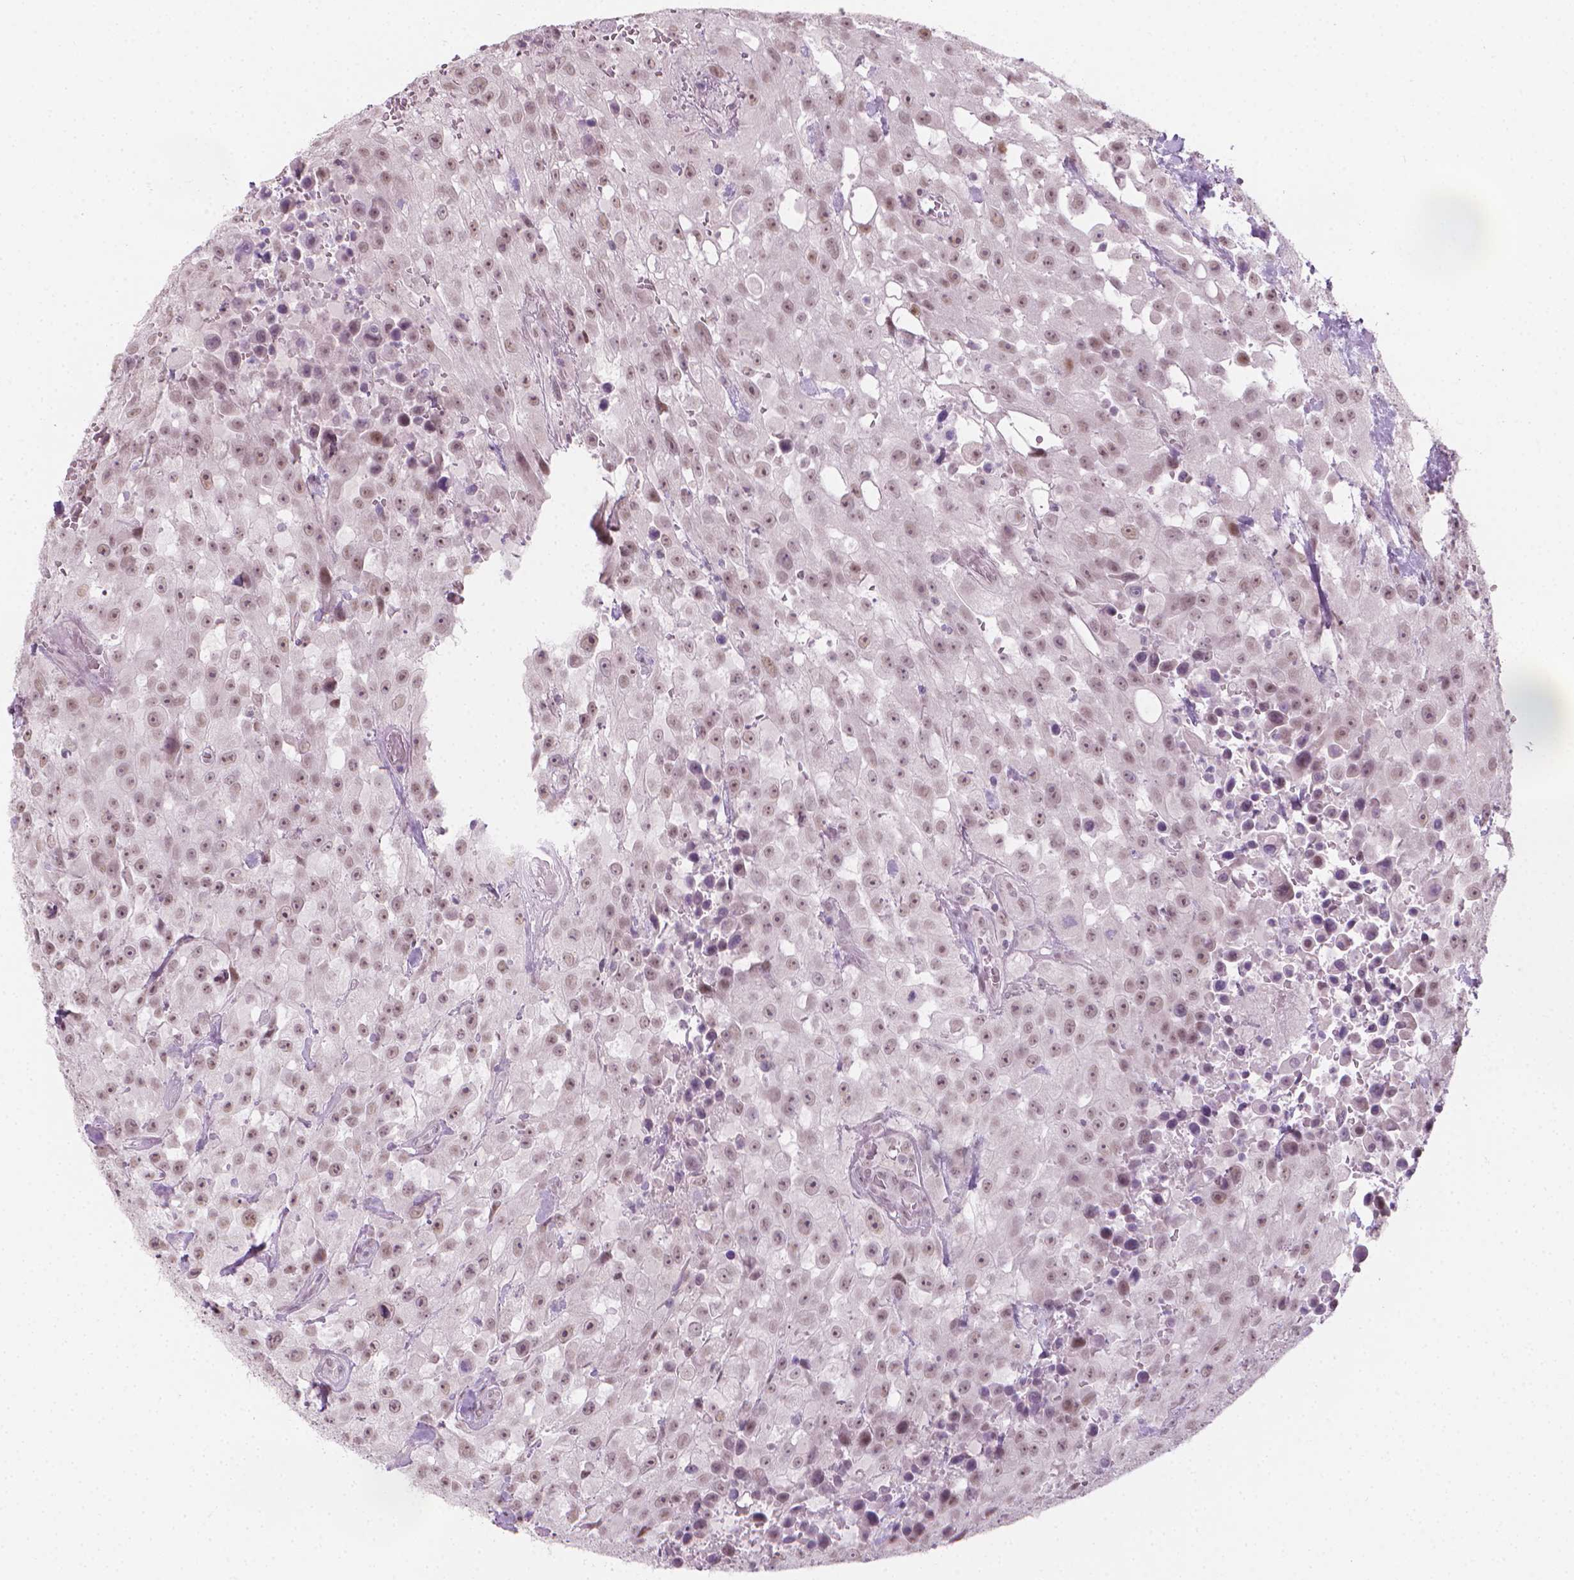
{"staining": {"intensity": "weak", "quantity": ">75%", "location": "nuclear"}, "tissue": "urothelial cancer", "cell_type": "Tumor cells", "image_type": "cancer", "snomed": [{"axis": "morphology", "description": "Urothelial carcinoma, High grade"}, {"axis": "topography", "description": "Urinary bladder"}], "caption": "Immunohistochemistry (IHC) (DAB (3,3'-diaminobenzidine)) staining of urothelial carcinoma (high-grade) displays weak nuclear protein expression in about >75% of tumor cells.", "gene": "CDKN1C", "patient": {"sex": "male", "age": 79}}